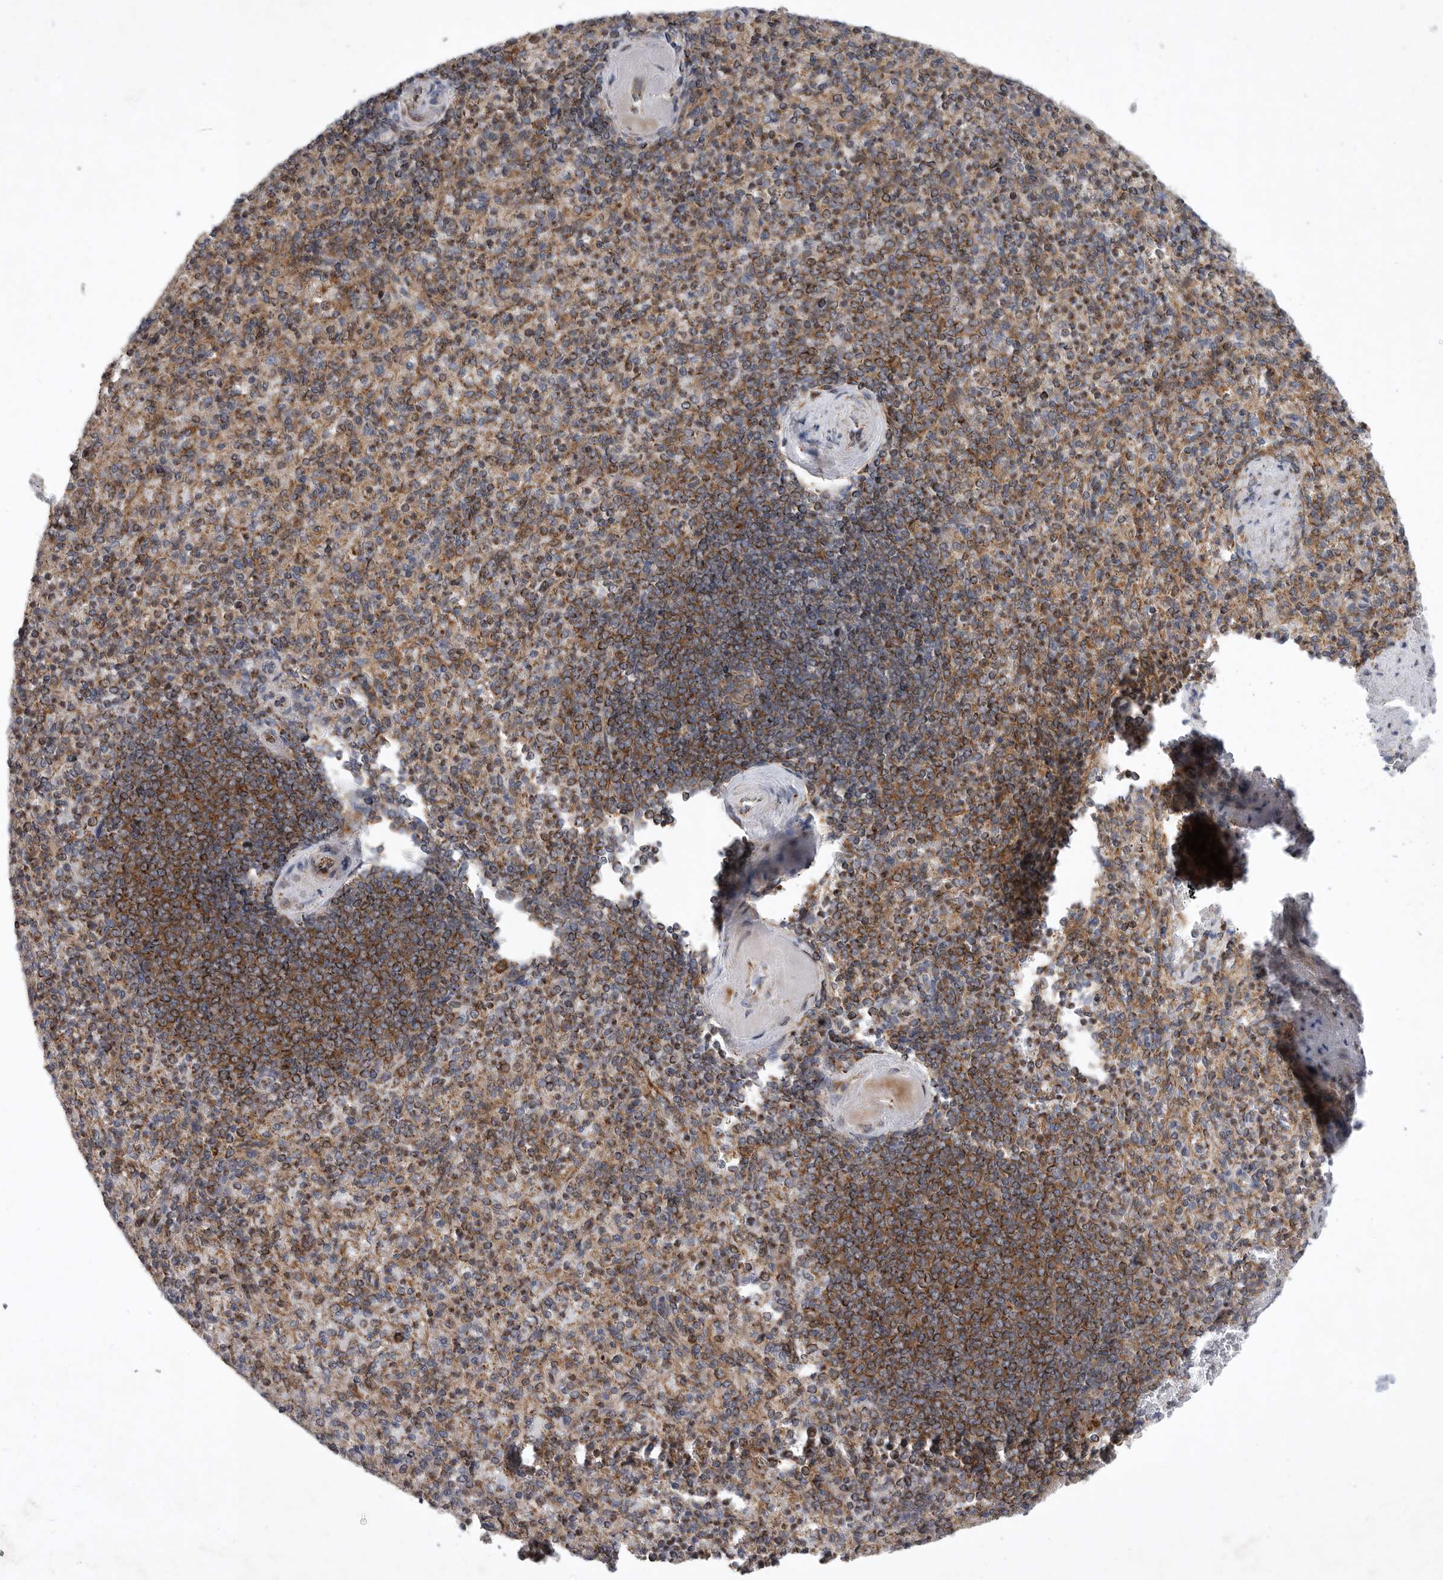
{"staining": {"intensity": "moderate", "quantity": ">75%", "location": "cytoplasmic/membranous"}, "tissue": "spleen", "cell_type": "Cells in red pulp", "image_type": "normal", "snomed": [{"axis": "morphology", "description": "Normal tissue, NOS"}, {"axis": "topography", "description": "Spleen"}], "caption": "Protein expression analysis of benign spleen shows moderate cytoplasmic/membranous positivity in about >75% of cells in red pulp. Ihc stains the protein of interest in brown and the nuclei are stained blue.", "gene": "MPZL1", "patient": {"sex": "female", "age": 74}}